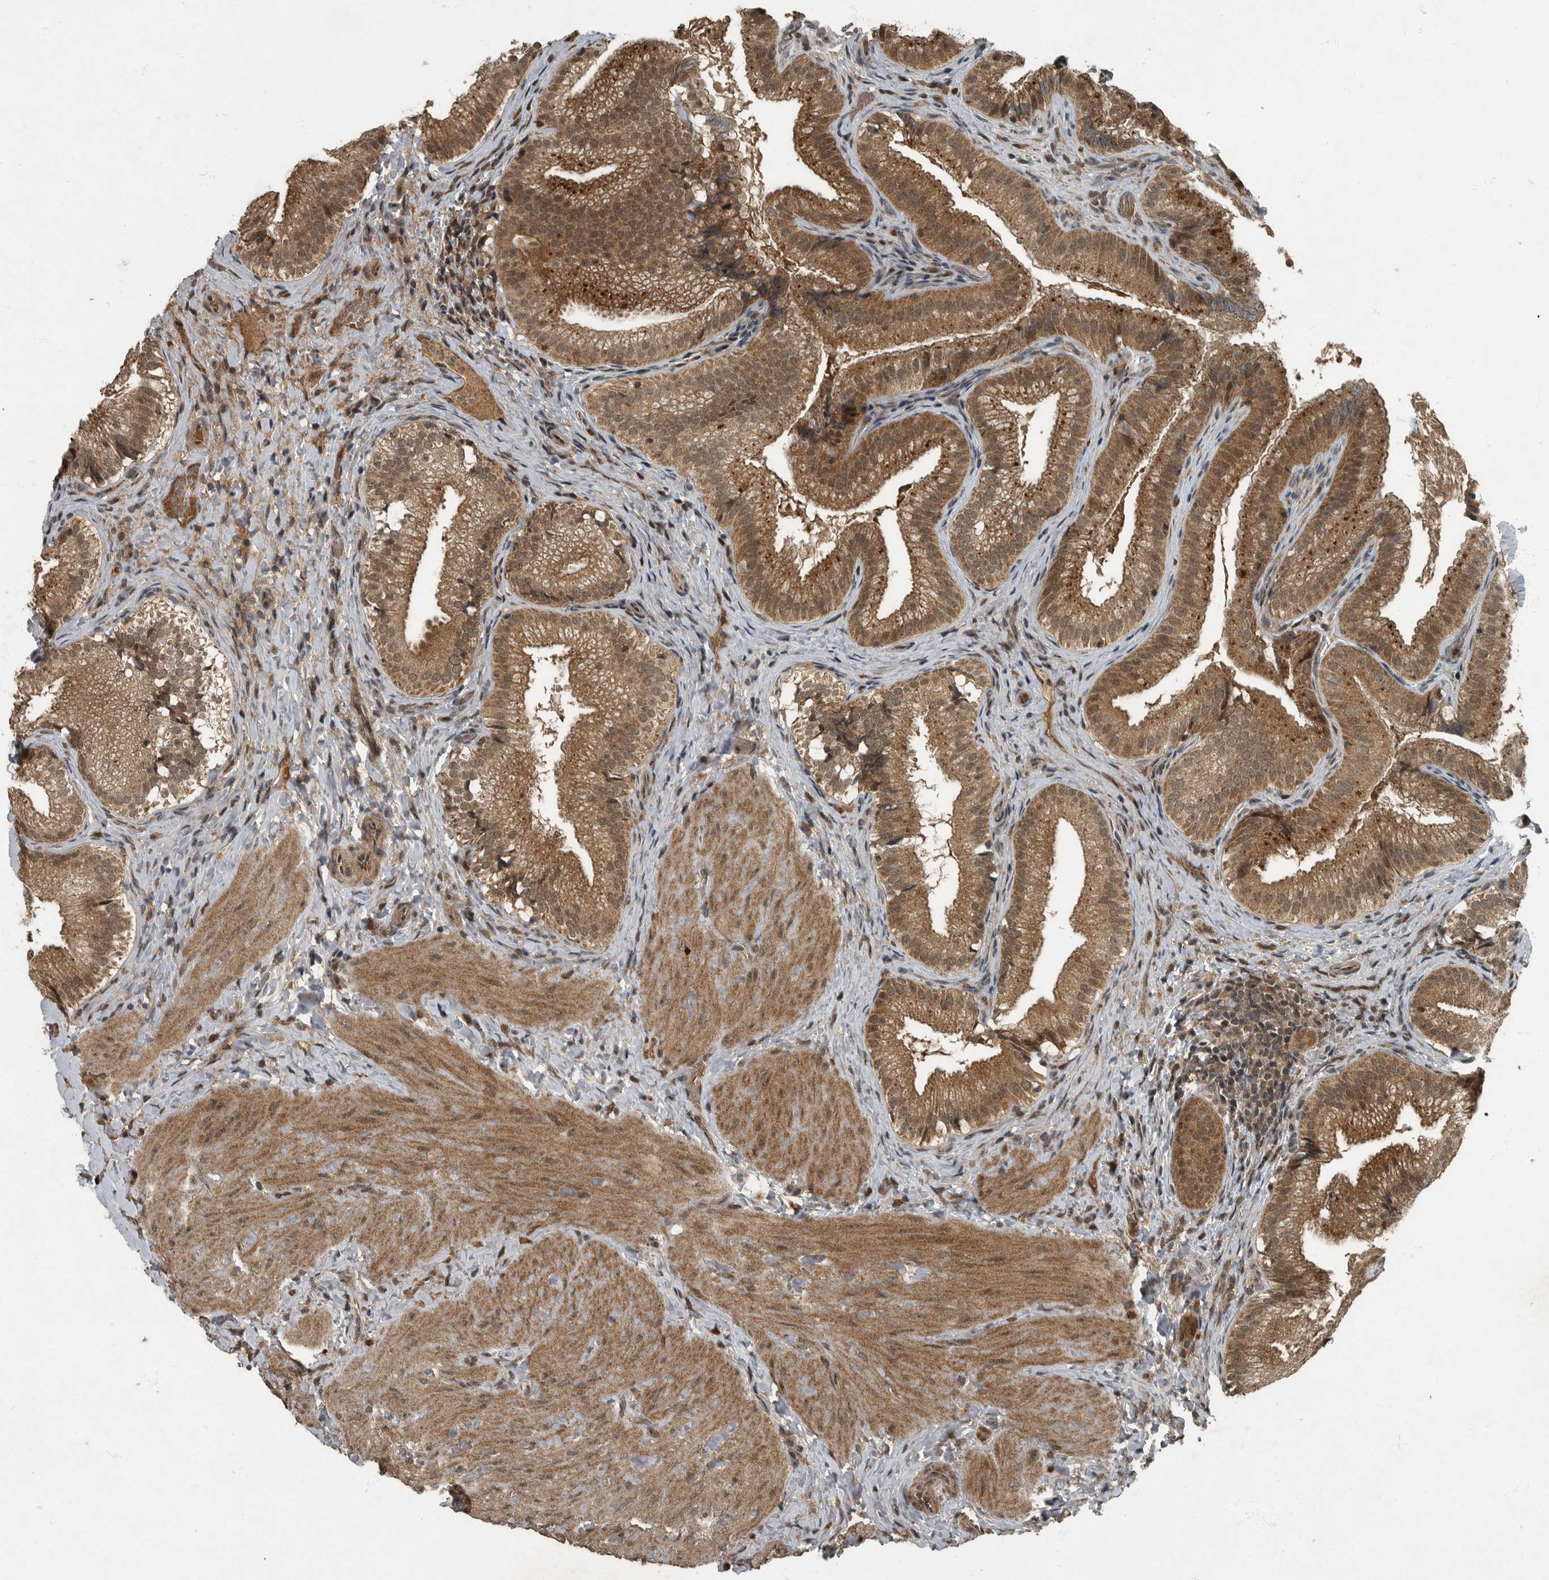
{"staining": {"intensity": "moderate", "quantity": ">75%", "location": "cytoplasmic/membranous"}, "tissue": "gallbladder", "cell_type": "Glandular cells", "image_type": "normal", "snomed": [{"axis": "morphology", "description": "Normal tissue, NOS"}, {"axis": "topography", "description": "Gallbladder"}], "caption": "Protein expression analysis of normal gallbladder reveals moderate cytoplasmic/membranous positivity in approximately >75% of glandular cells.", "gene": "FOXO1", "patient": {"sex": "female", "age": 30}}